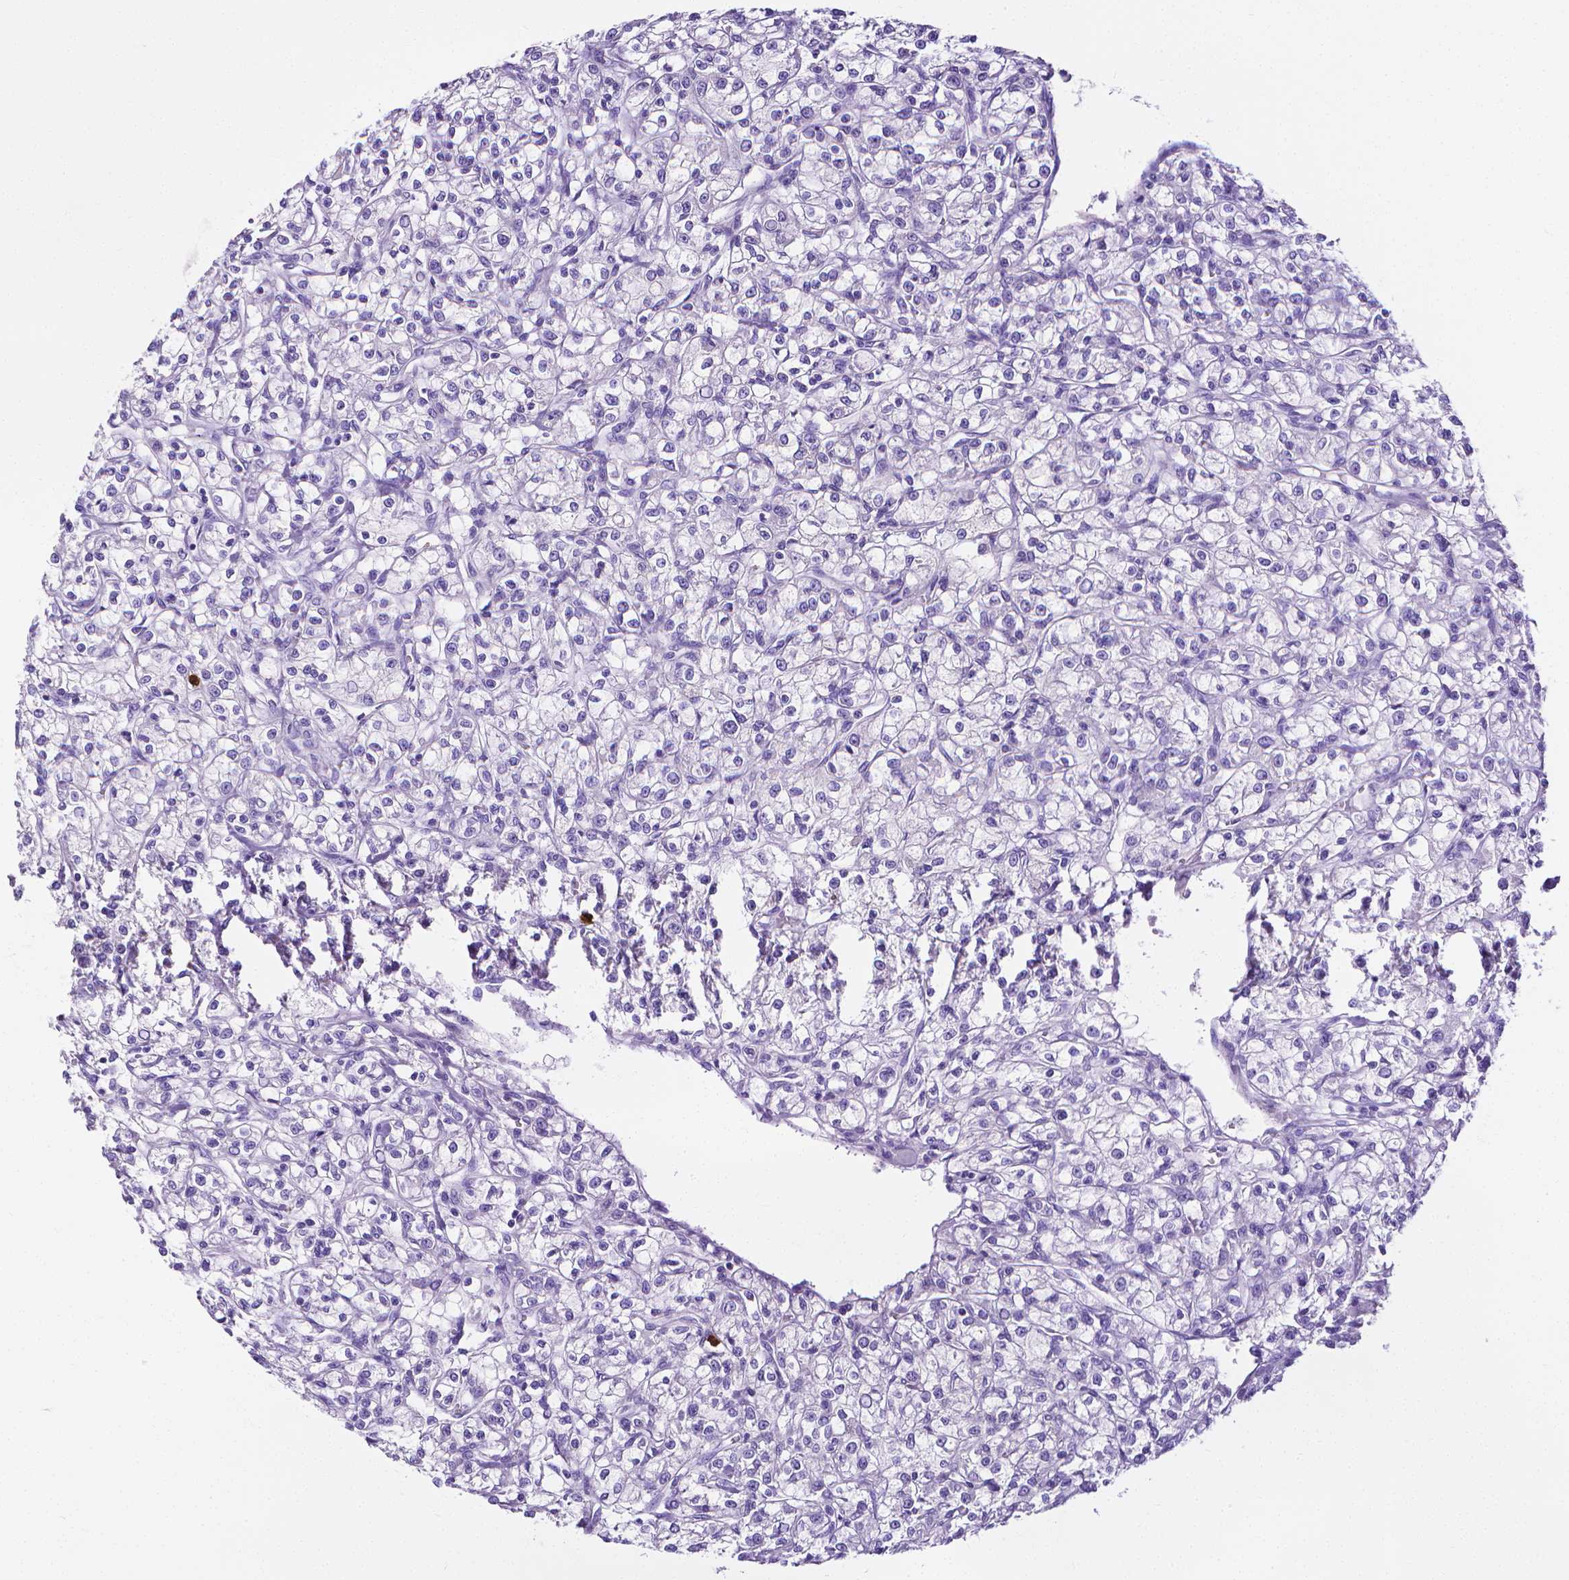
{"staining": {"intensity": "negative", "quantity": "none", "location": "none"}, "tissue": "renal cancer", "cell_type": "Tumor cells", "image_type": "cancer", "snomed": [{"axis": "morphology", "description": "Adenocarcinoma, NOS"}, {"axis": "topography", "description": "Kidney"}], "caption": "This image is of renal adenocarcinoma stained with immunohistochemistry (IHC) to label a protein in brown with the nuclei are counter-stained blue. There is no positivity in tumor cells.", "gene": "MMP9", "patient": {"sex": "female", "age": 59}}